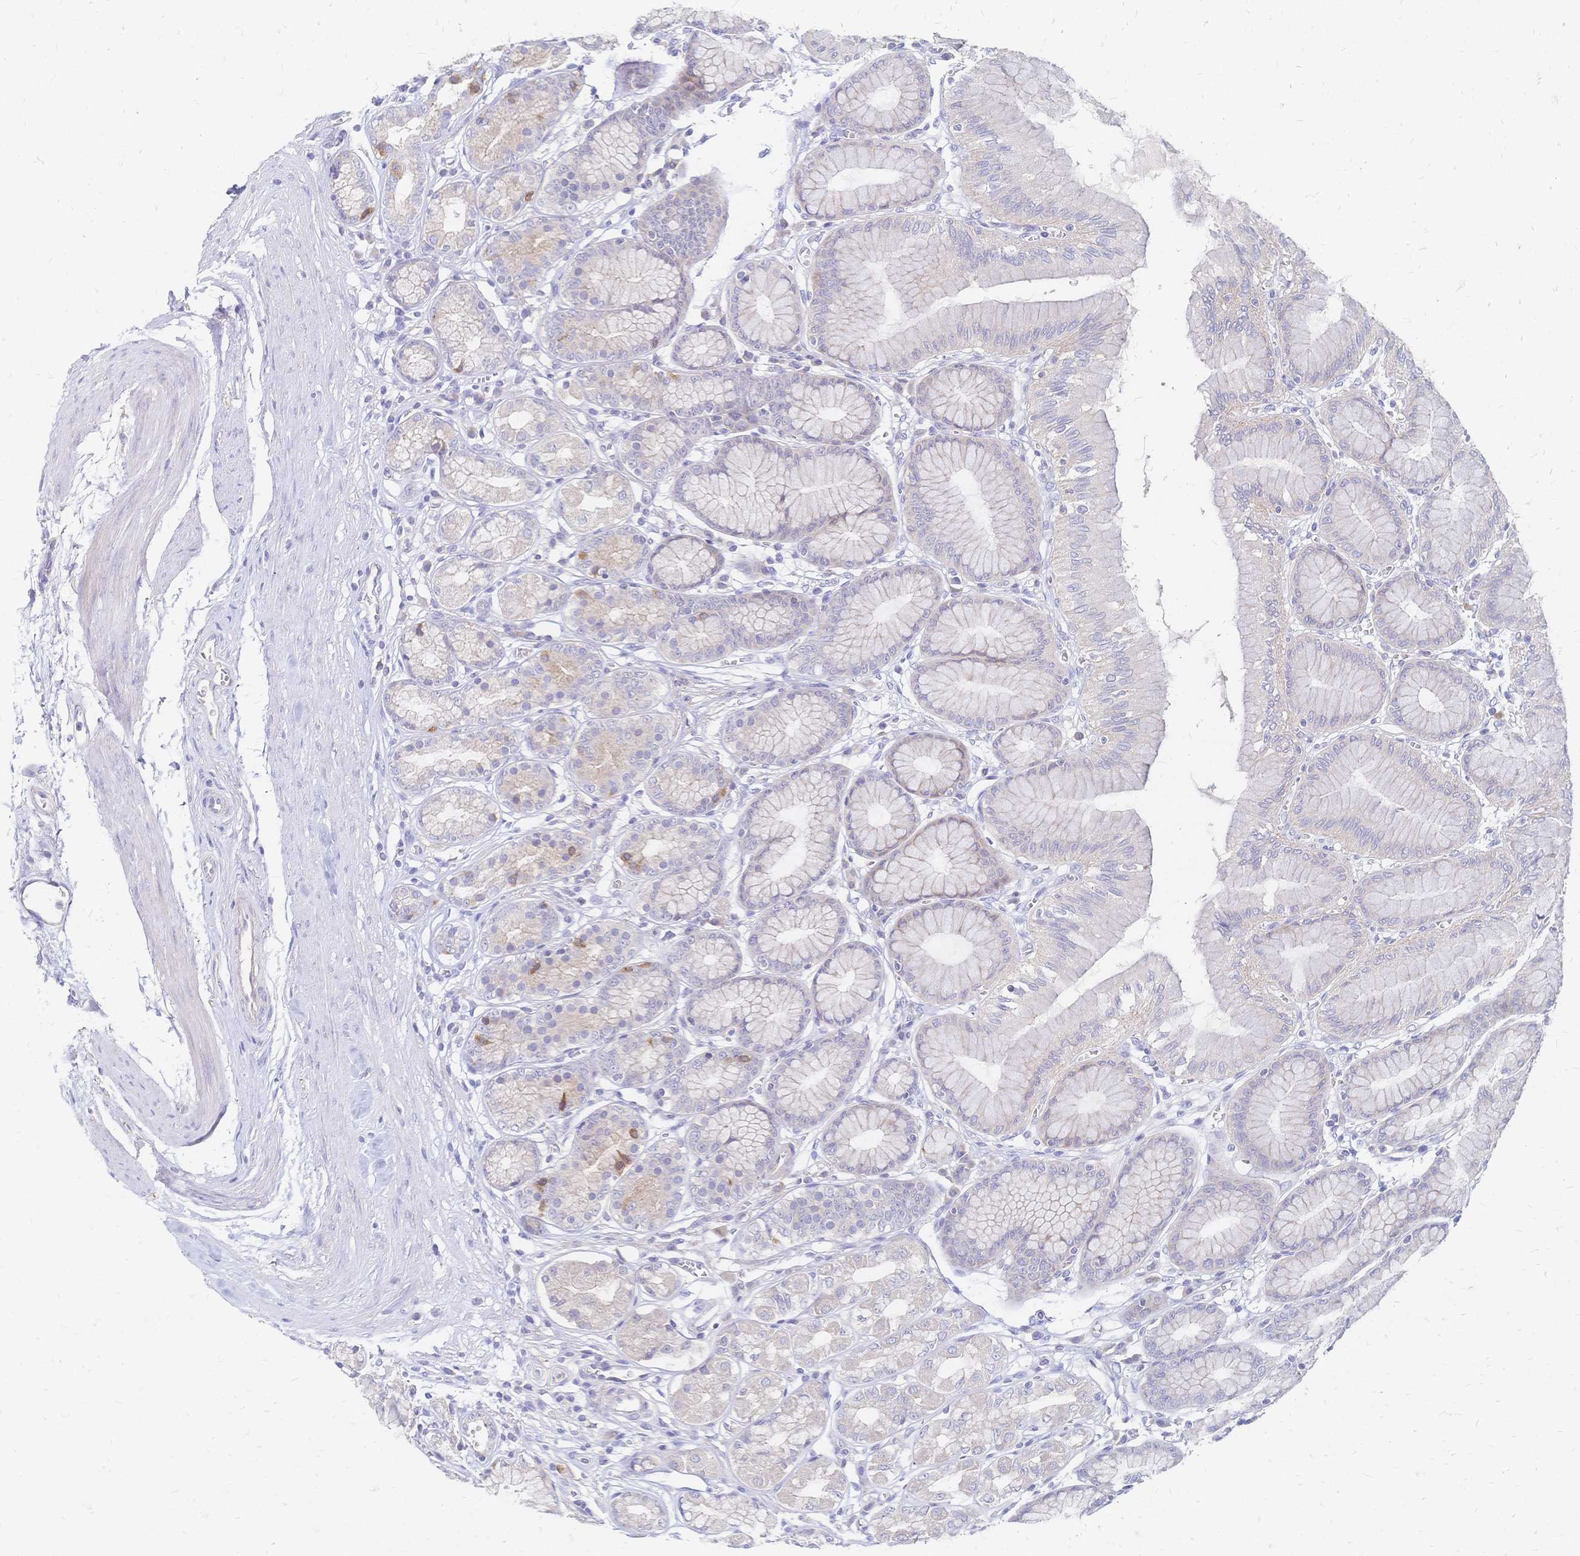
{"staining": {"intensity": "weak", "quantity": "<25%", "location": "cytoplasmic/membranous"}, "tissue": "stomach", "cell_type": "Glandular cells", "image_type": "normal", "snomed": [{"axis": "morphology", "description": "Normal tissue, NOS"}, {"axis": "topography", "description": "Stomach"}, {"axis": "topography", "description": "Stomach, lower"}], "caption": "High magnification brightfield microscopy of normal stomach stained with DAB (3,3'-diaminobenzidine) (brown) and counterstained with hematoxylin (blue): glandular cells show no significant staining.", "gene": "VWC2L", "patient": {"sex": "male", "age": 76}}